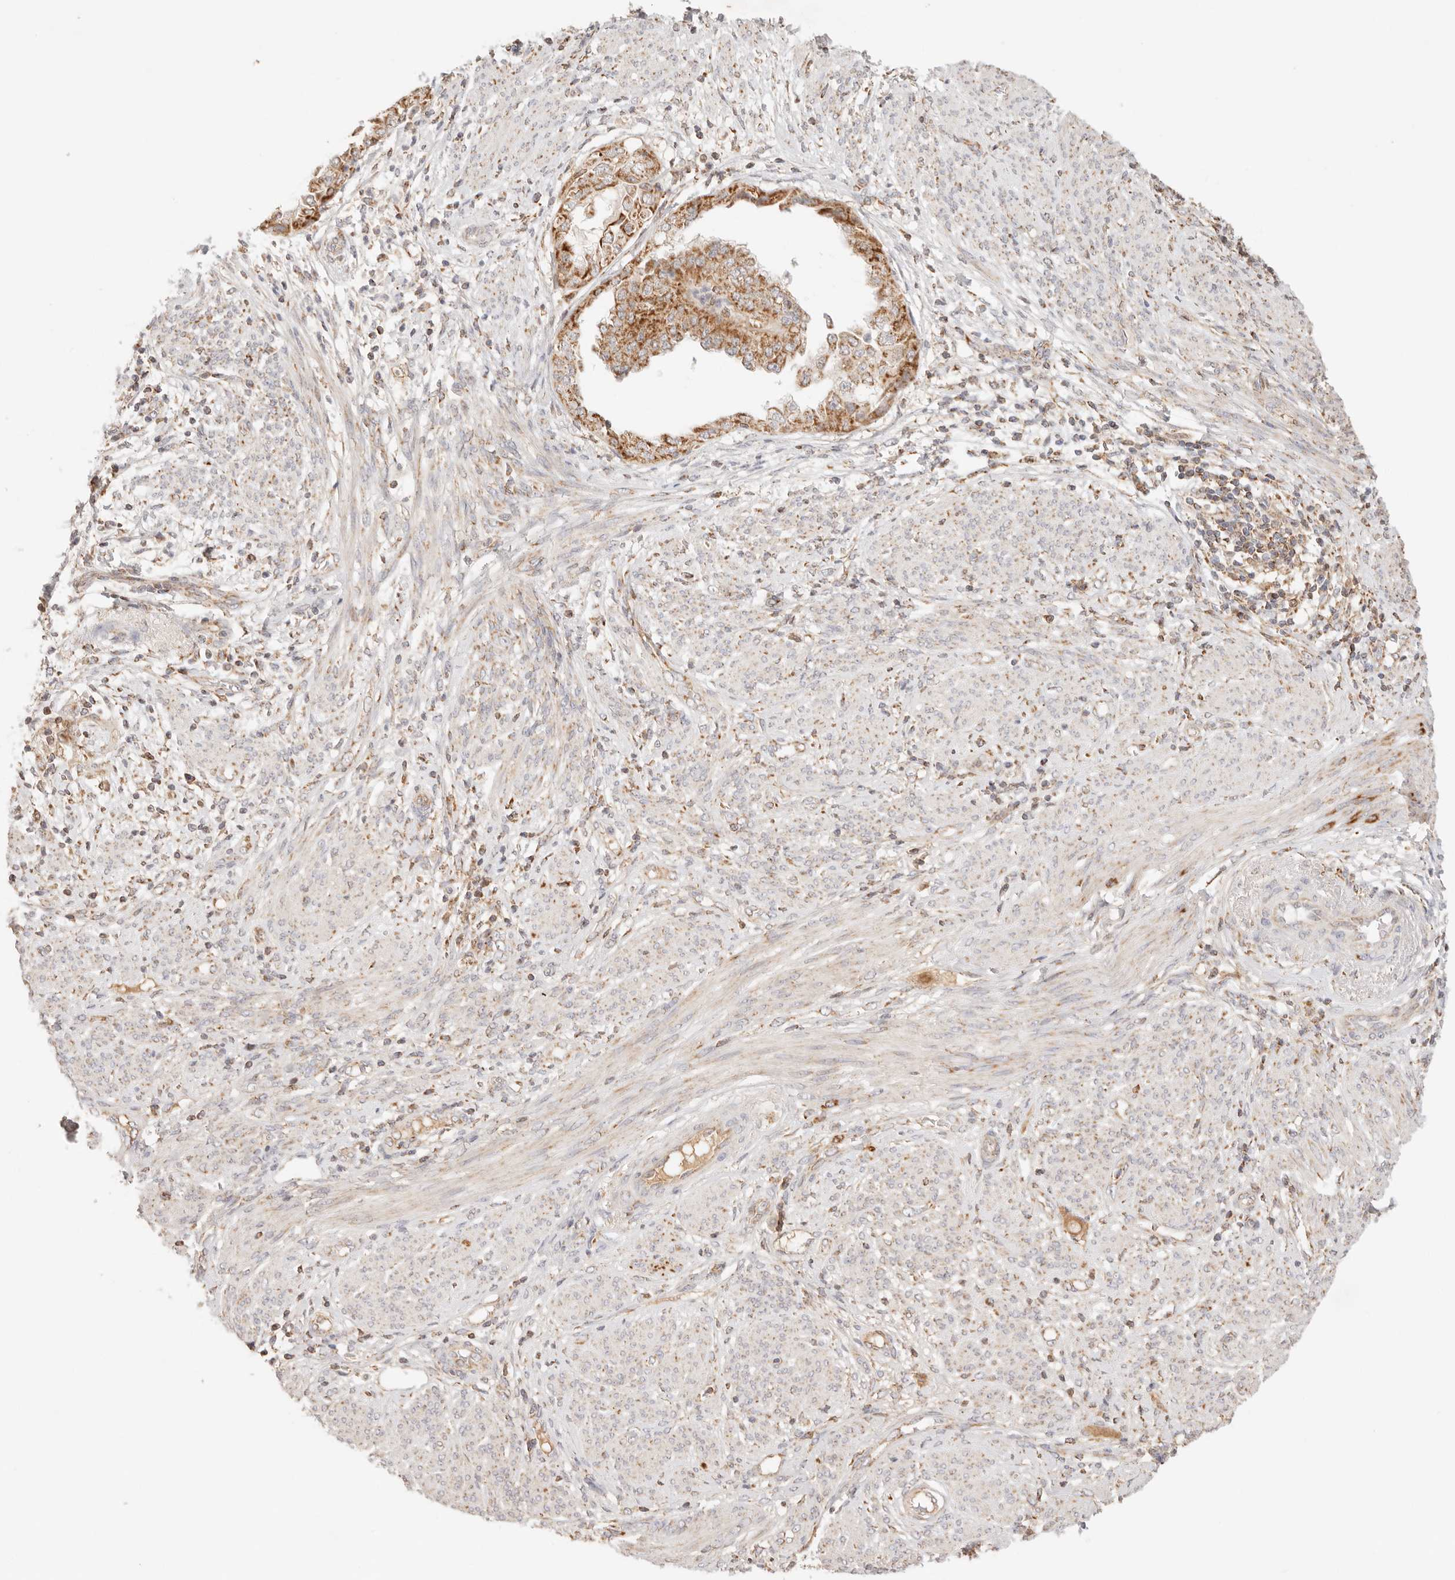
{"staining": {"intensity": "moderate", "quantity": ">75%", "location": "cytoplasmic/membranous"}, "tissue": "endometrial cancer", "cell_type": "Tumor cells", "image_type": "cancer", "snomed": [{"axis": "morphology", "description": "Adenocarcinoma, NOS"}, {"axis": "topography", "description": "Endometrium"}], "caption": "IHC of endometrial cancer (adenocarcinoma) shows medium levels of moderate cytoplasmic/membranous positivity in about >75% of tumor cells.", "gene": "COA6", "patient": {"sex": "female", "age": 85}}